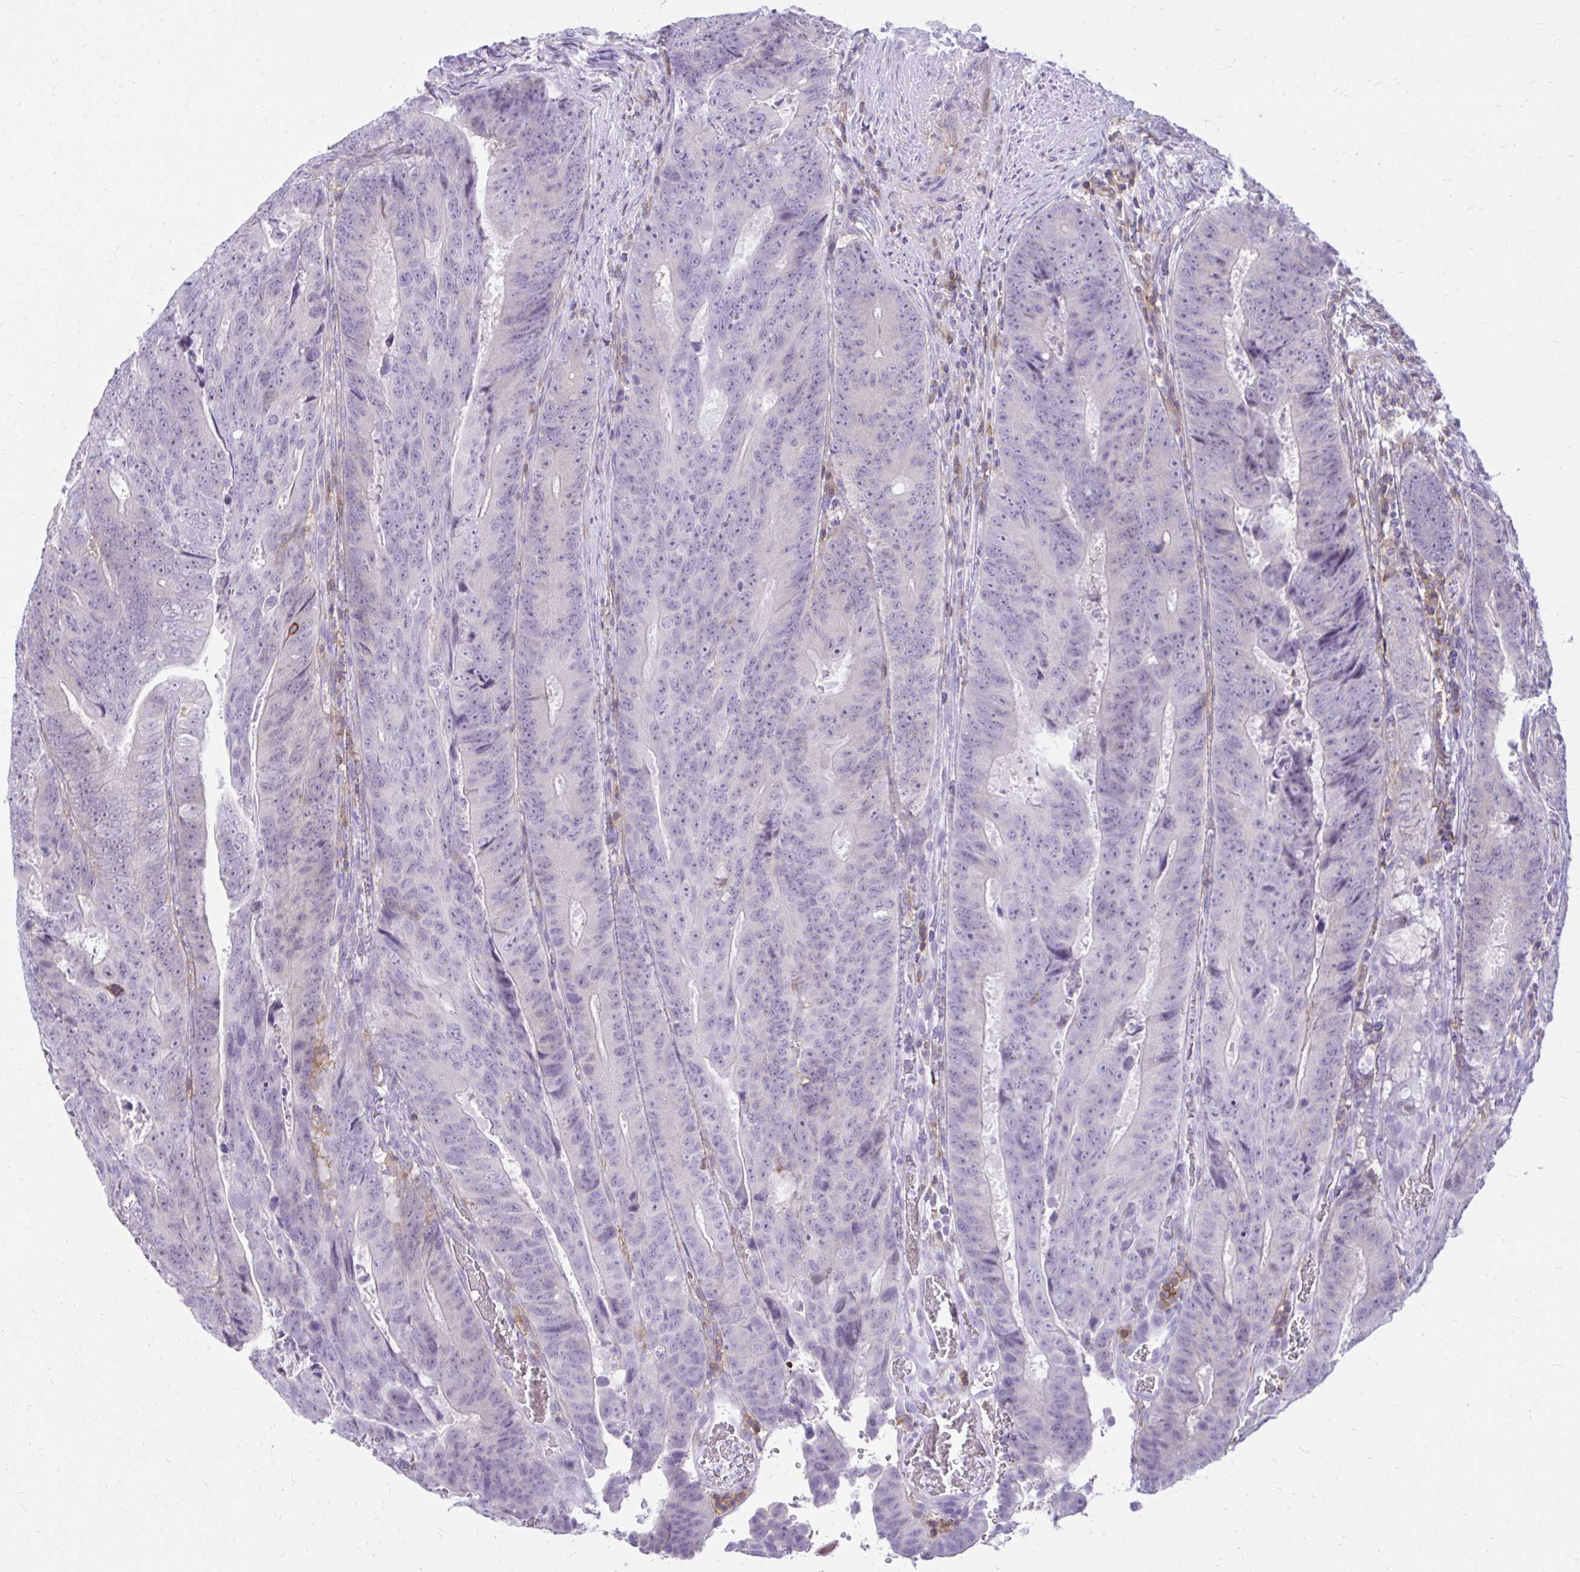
{"staining": {"intensity": "negative", "quantity": "none", "location": "none"}, "tissue": "colorectal cancer", "cell_type": "Tumor cells", "image_type": "cancer", "snomed": [{"axis": "morphology", "description": "Adenocarcinoma, NOS"}, {"axis": "topography", "description": "Colon"}], "caption": "IHC of human colorectal cancer exhibits no staining in tumor cells. (Brightfield microscopy of DAB immunohistochemistry at high magnification).", "gene": "GPRIN3", "patient": {"sex": "female", "age": 48}}